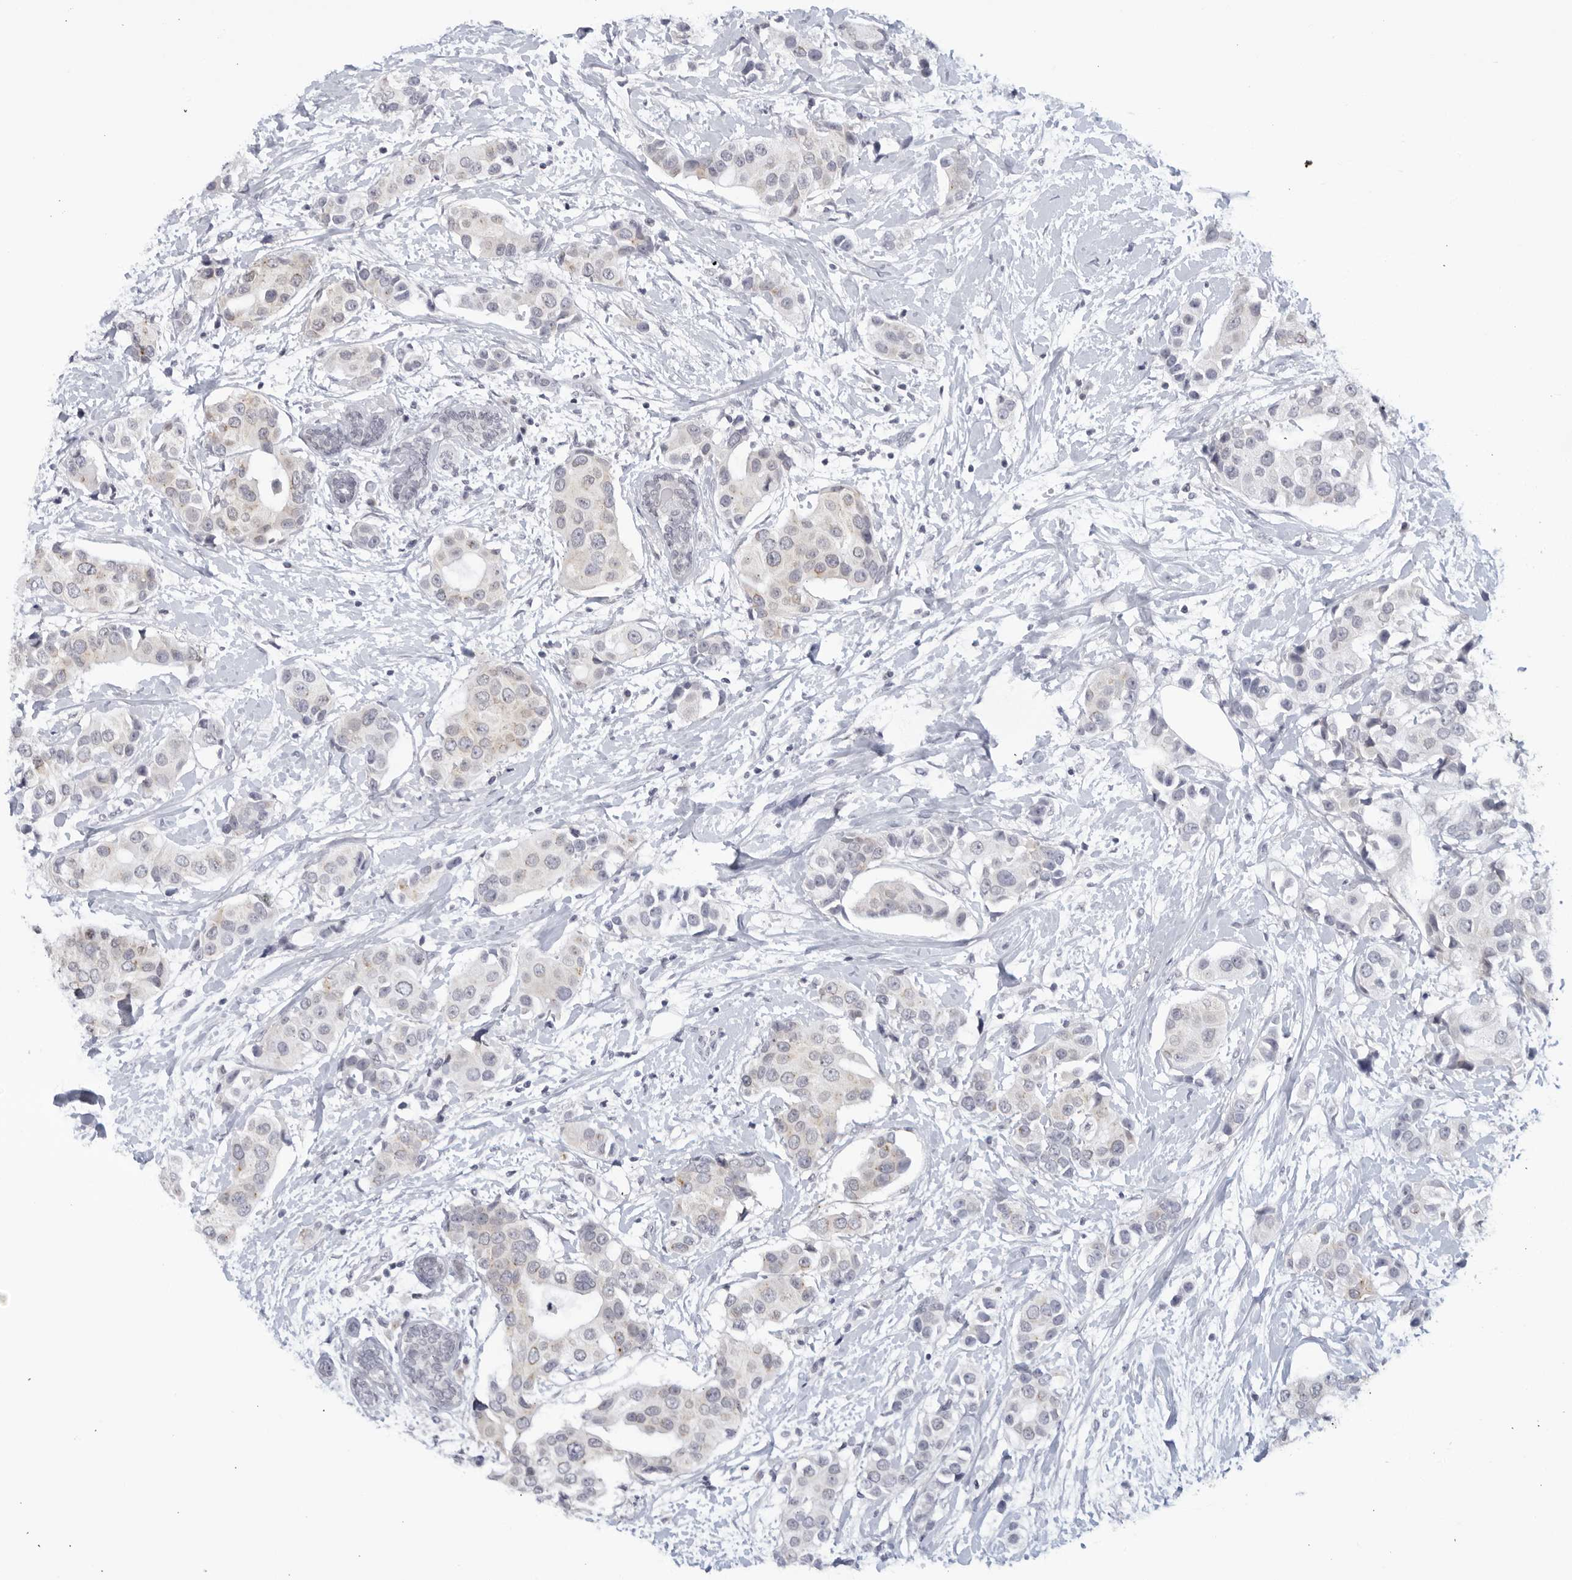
{"staining": {"intensity": "negative", "quantity": "none", "location": "none"}, "tissue": "breast cancer", "cell_type": "Tumor cells", "image_type": "cancer", "snomed": [{"axis": "morphology", "description": "Normal tissue, NOS"}, {"axis": "morphology", "description": "Duct carcinoma"}, {"axis": "topography", "description": "Breast"}], "caption": "IHC photomicrograph of neoplastic tissue: breast cancer stained with DAB shows no significant protein staining in tumor cells.", "gene": "WDTC1", "patient": {"sex": "female", "age": 39}}